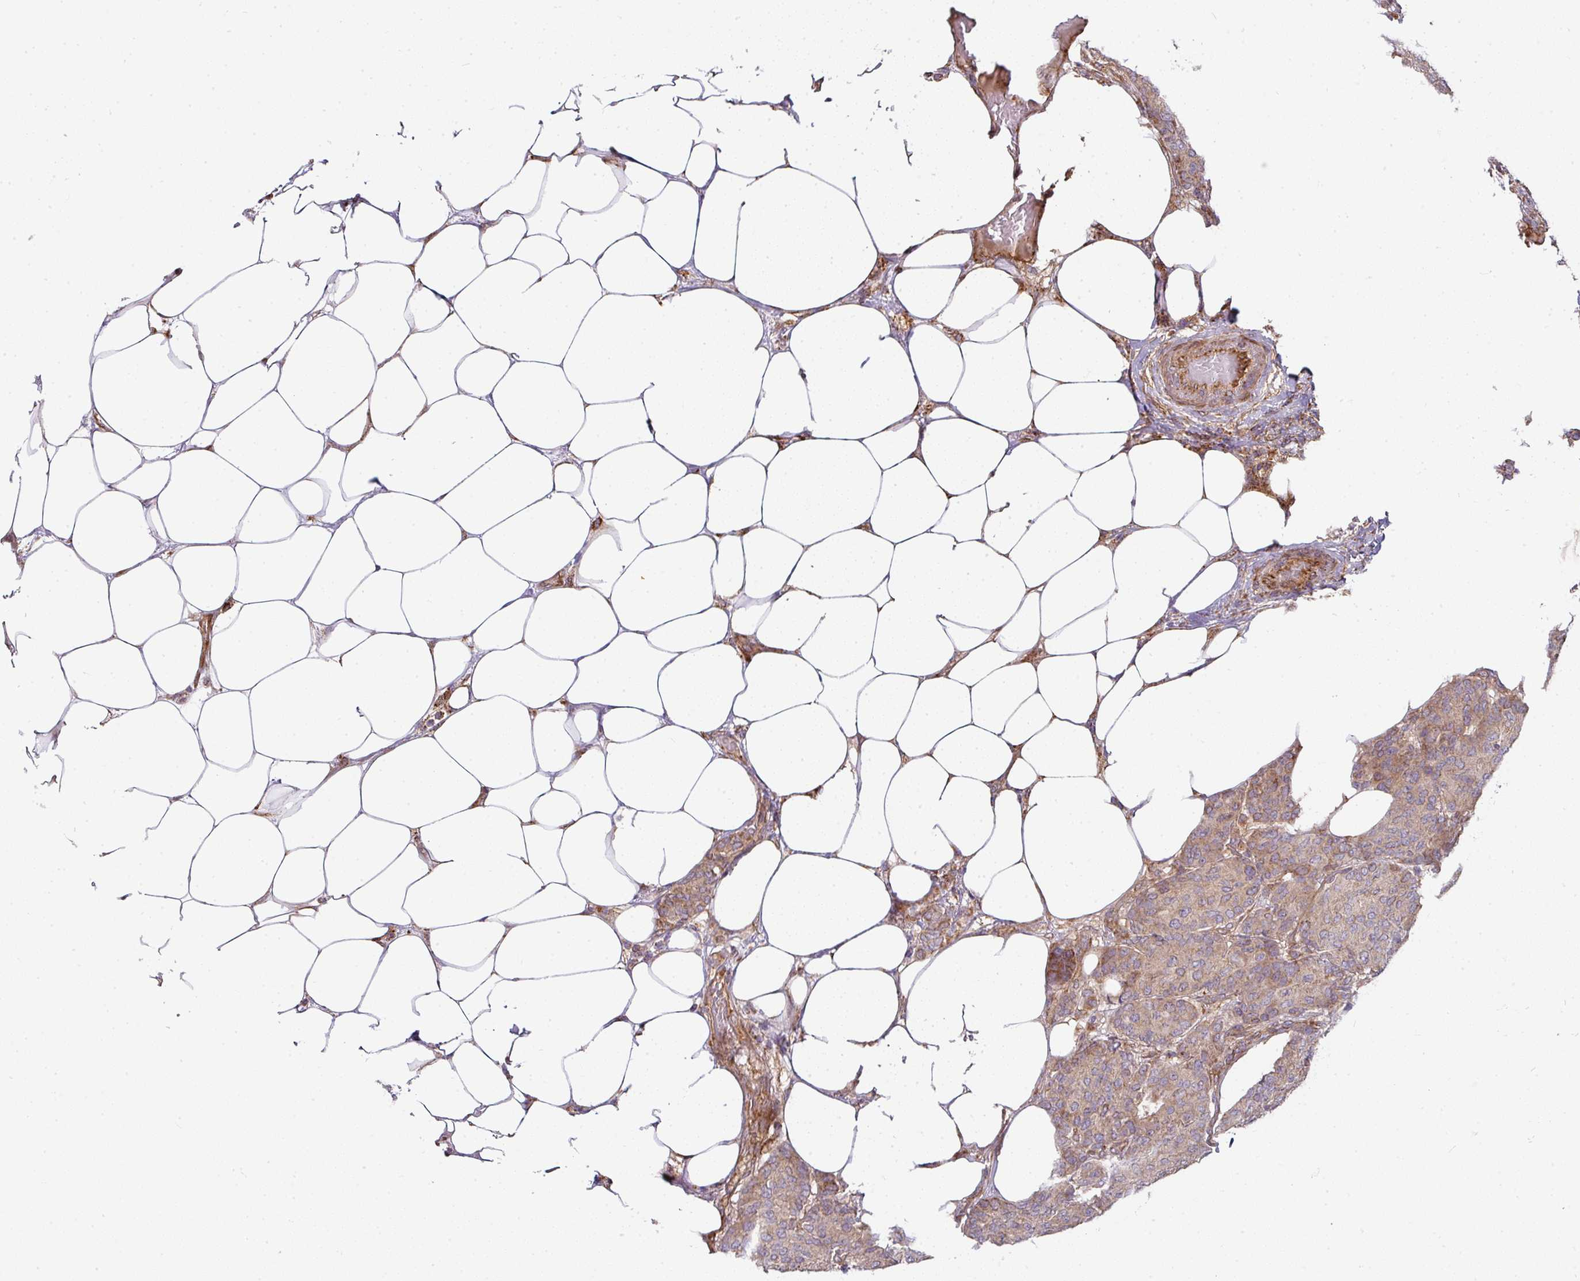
{"staining": {"intensity": "moderate", "quantity": ">75%", "location": "cytoplasmic/membranous"}, "tissue": "breast cancer", "cell_type": "Tumor cells", "image_type": "cancer", "snomed": [{"axis": "morphology", "description": "Duct carcinoma"}, {"axis": "topography", "description": "Breast"}], "caption": "Immunohistochemical staining of human breast cancer (invasive ductal carcinoma) displays medium levels of moderate cytoplasmic/membranous positivity in approximately >75% of tumor cells.", "gene": "STK35", "patient": {"sex": "female", "age": 75}}